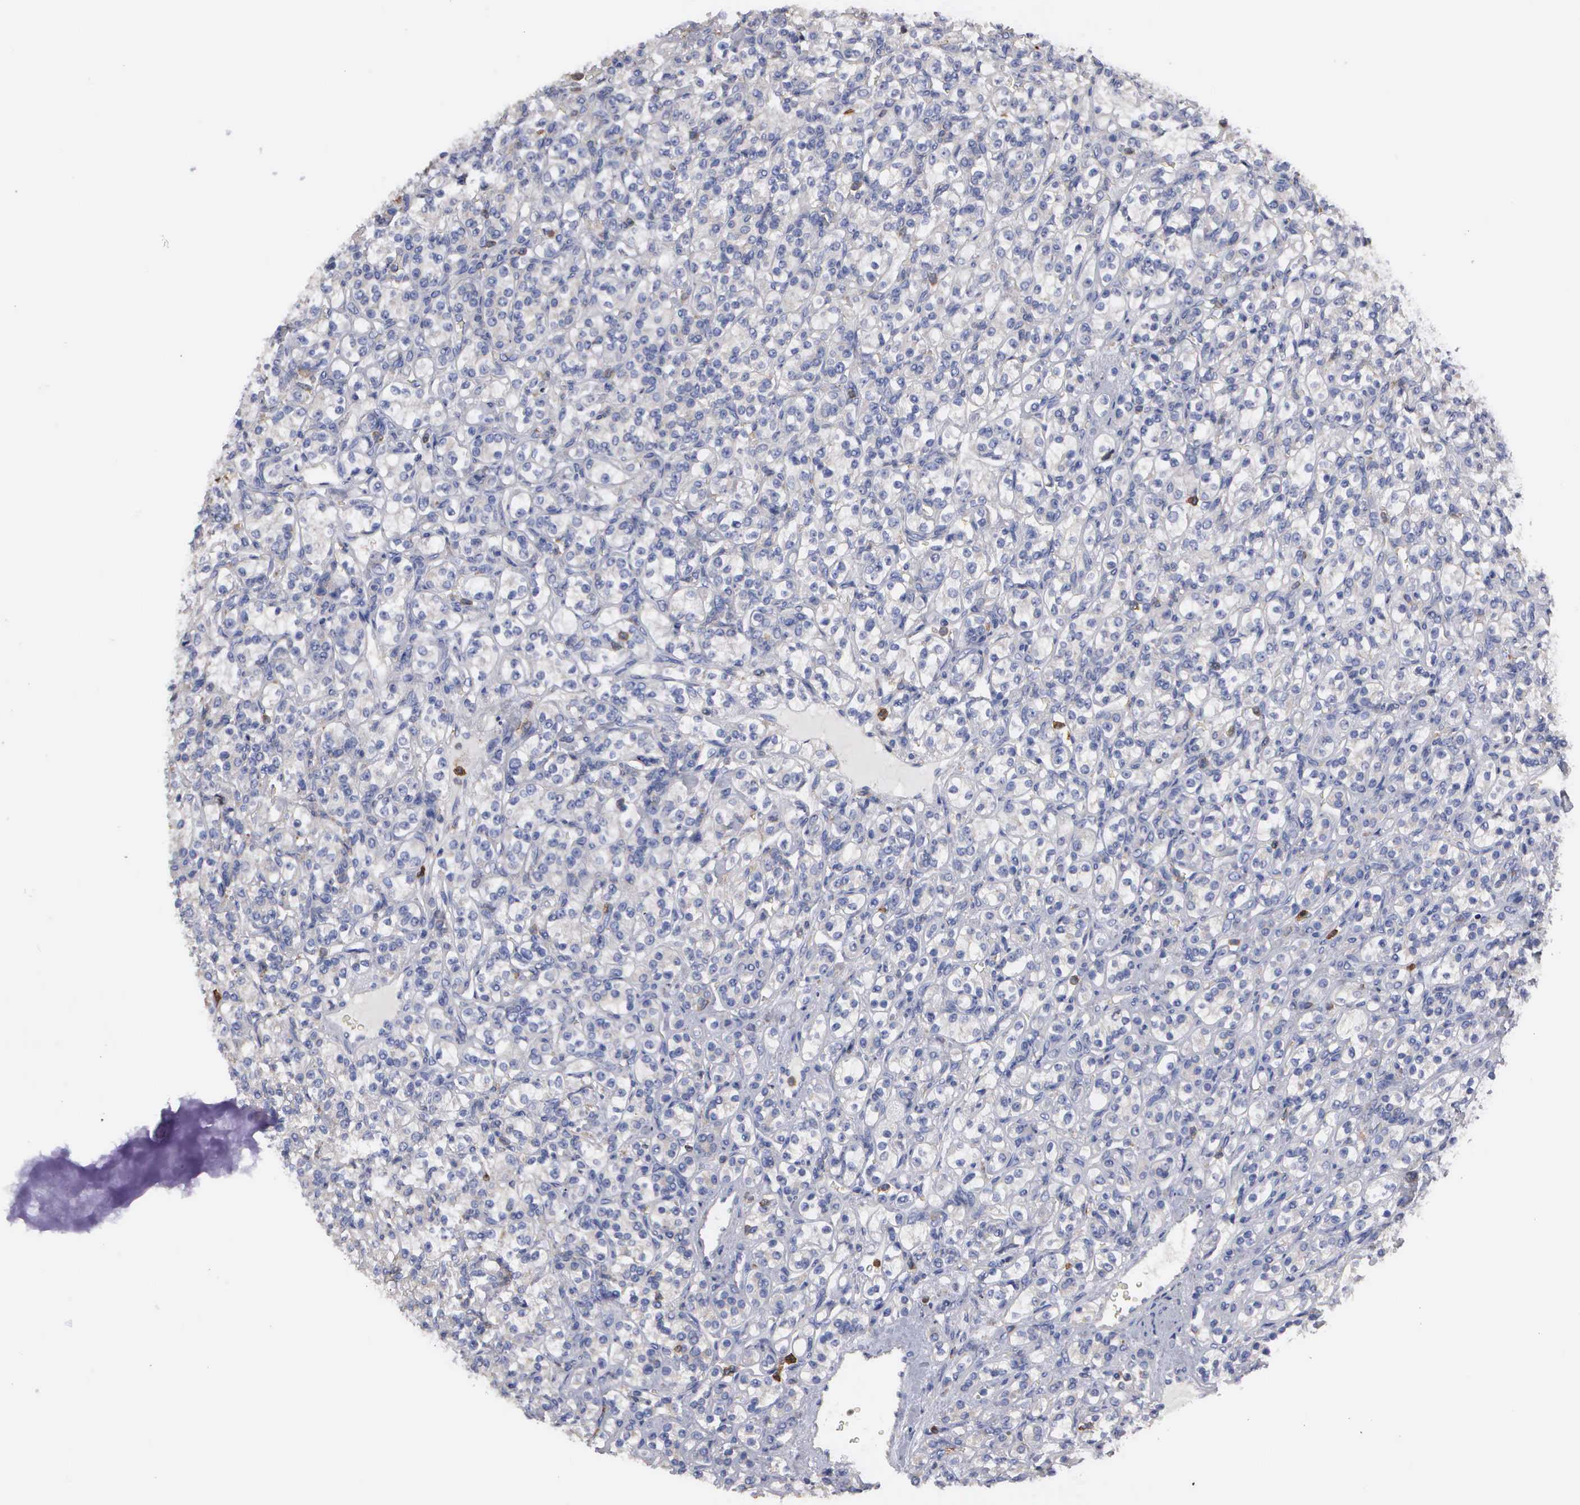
{"staining": {"intensity": "negative", "quantity": "none", "location": "none"}, "tissue": "renal cancer", "cell_type": "Tumor cells", "image_type": "cancer", "snomed": [{"axis": "morphology", "description": "Adenocarcinoma, NOS"}, {"axis": "topography", "description": "Kidney"}], "caption": "IHC image of neoplastic tissue: renal cancer (adenocarcinoma) stained with DAB shows no significant protein staining in tumor cells. (DAB immunohistochemistry with hematoxylin counter stain).", "gene": "G6PD", "patient": {"sex": "male", "age": 77}}